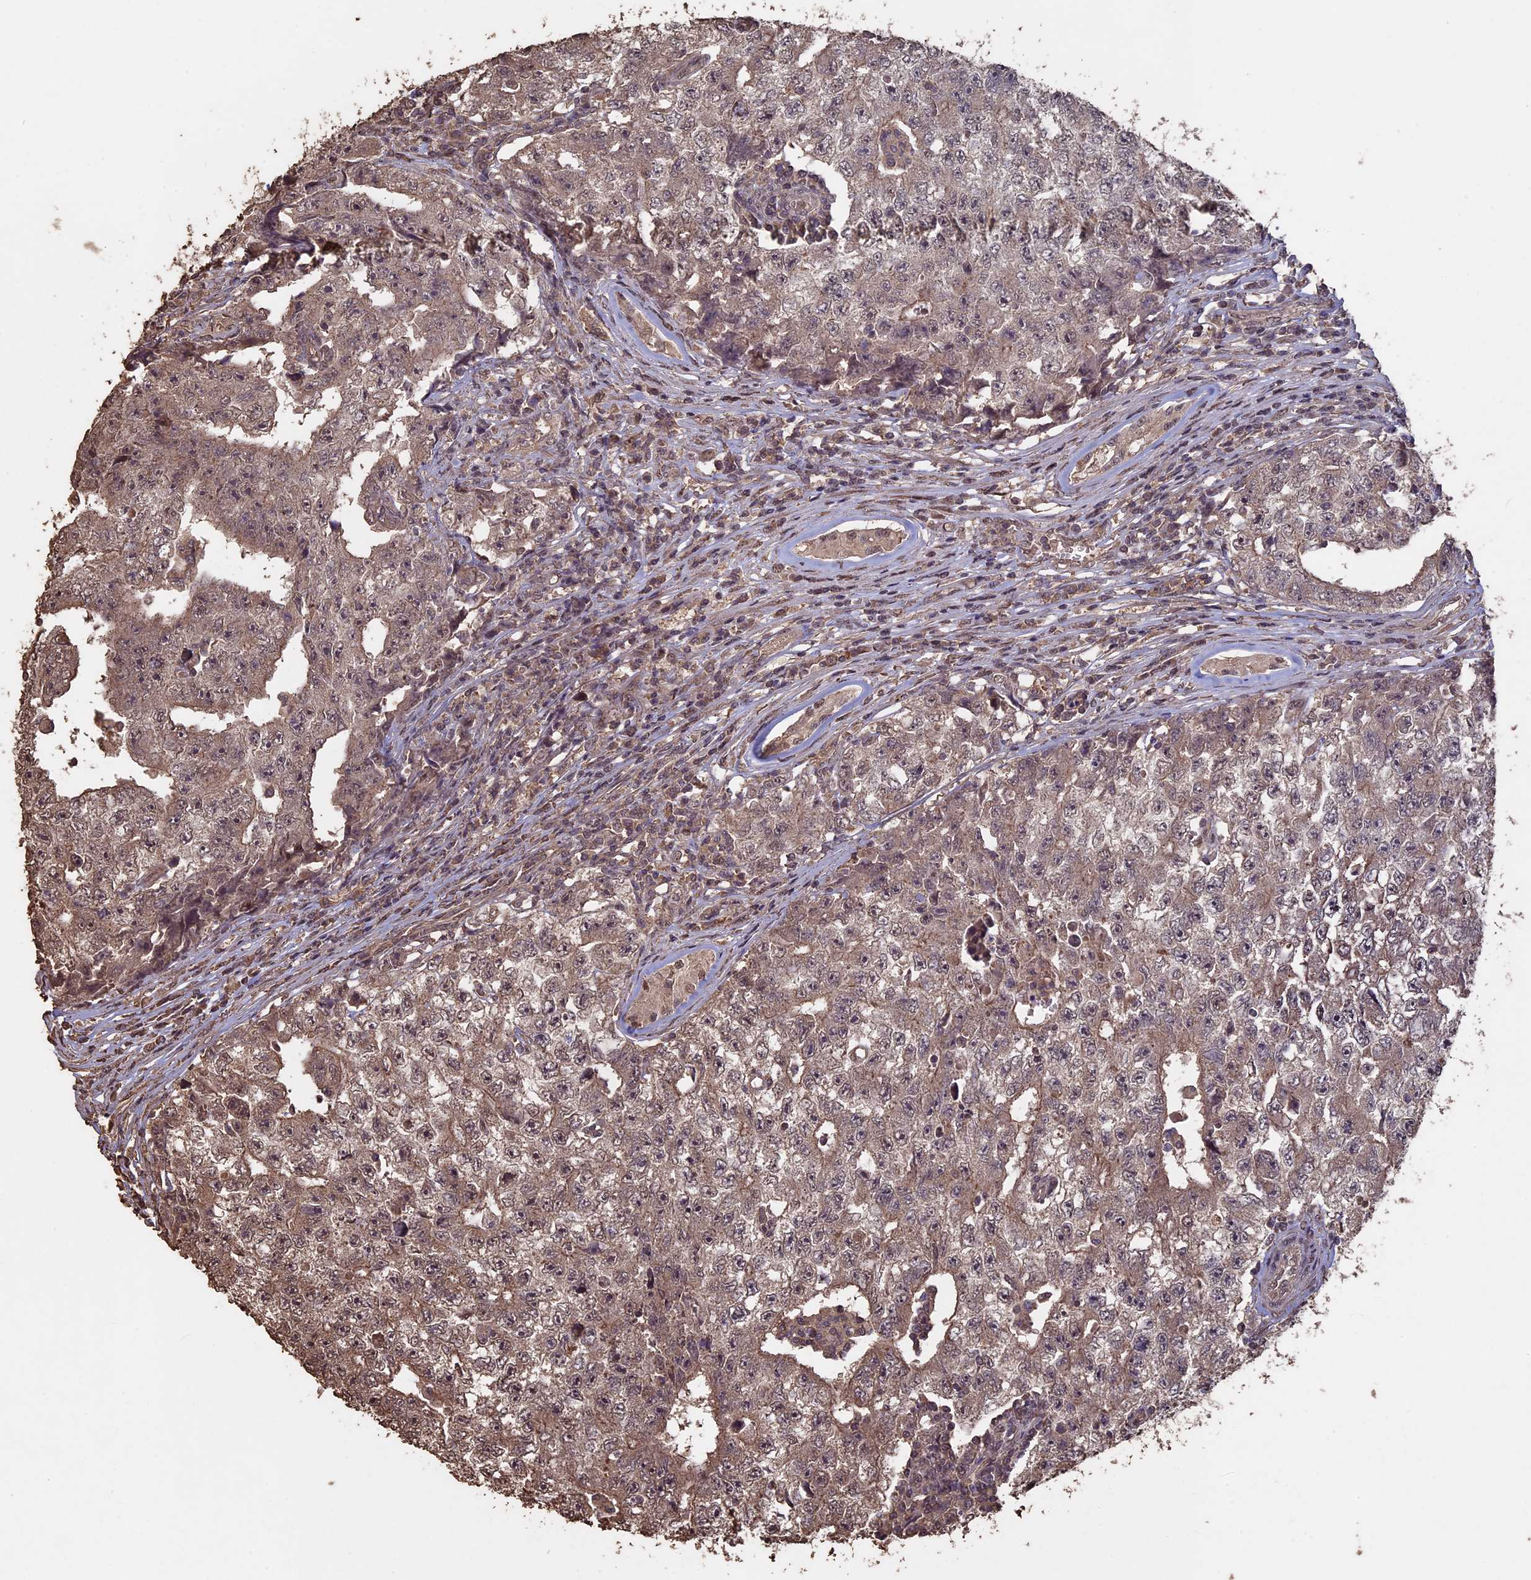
{"staining": {"intensity": "weak", "quantity": ">75%", "location": "cytoplasmic/membranous"}, "tissue": "testis cancer", "cell_type": "Tumor cells", "image_type": "cancer", "snomed": [{"axis": "morphology", "description": "Carcinoma, Embryonal, NOS"}, {"axis": "topography", "description": "Testis"}], "caption": "IHC (DAB) staining of human embryonal carcinoma (testis) displays weak cytoplasmic/membranous protein staining in about >75% of tumor cells. Immunohistochemistry stains the protein of interest in brown and the nuclei are stained blue.", "gene": "HUNK", "patient": {"sex": "male", "age": 17}}